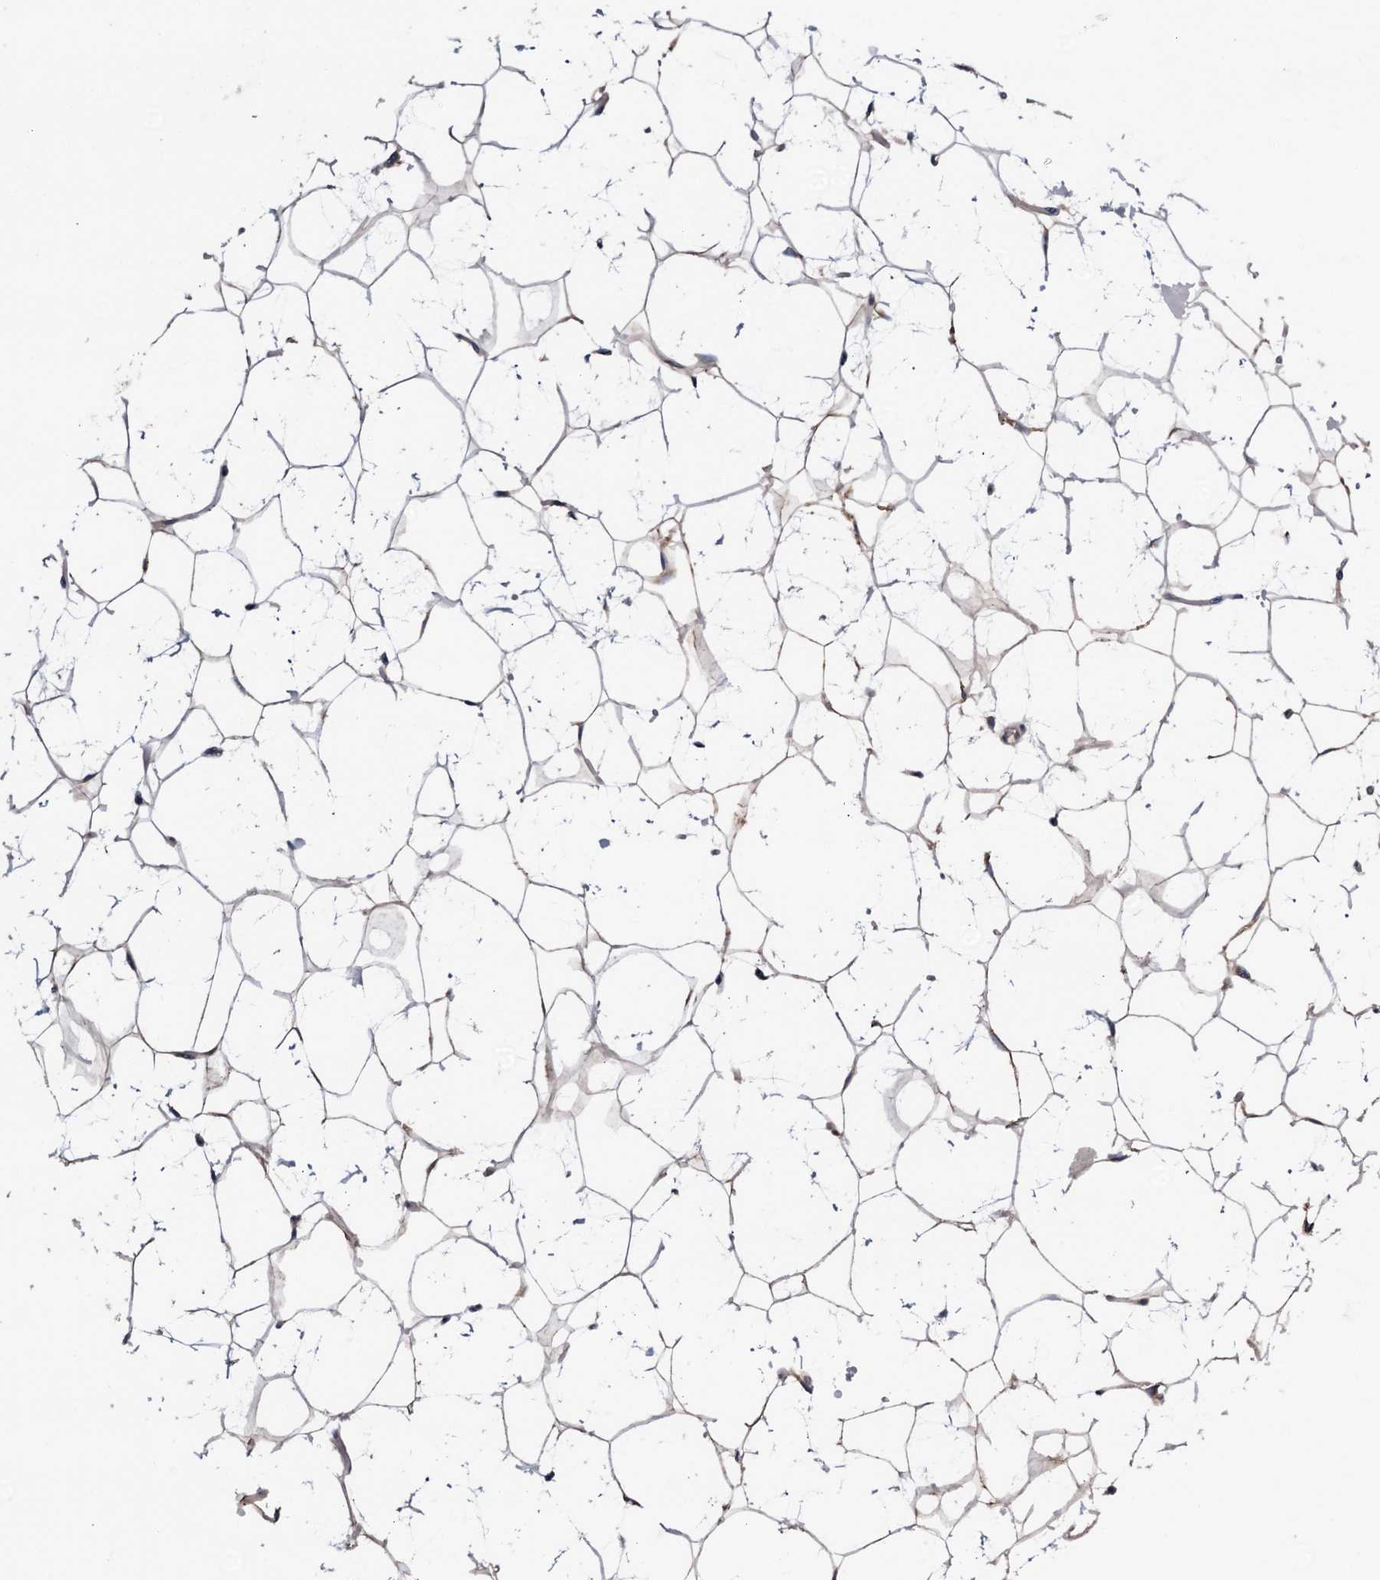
{"staining": {"intensity": "weak", "quantity": "25%-75%", "location": "cytoplasmic/membranous"}, "tissue": "adipose tissue", "cell_type": "Adipocytes", "image_type": "normal", "snomed": [{"axis": "morphology", "description": "Normal tissue, NOS"}, {"axis": "topography", "description": "Breast"}], "caption": "IHC histopathology image of normal adipose tissue: adipose tissue stained using immunohistochemistry demonstrates low levels of weak protein expression localized specifically in the cytoplasmic/membranous of adipocytes, appearing as a cytoplasmic/membranous brown color.", "gene": "STARD13", "patient": {"sex": "female", "age": 26}}